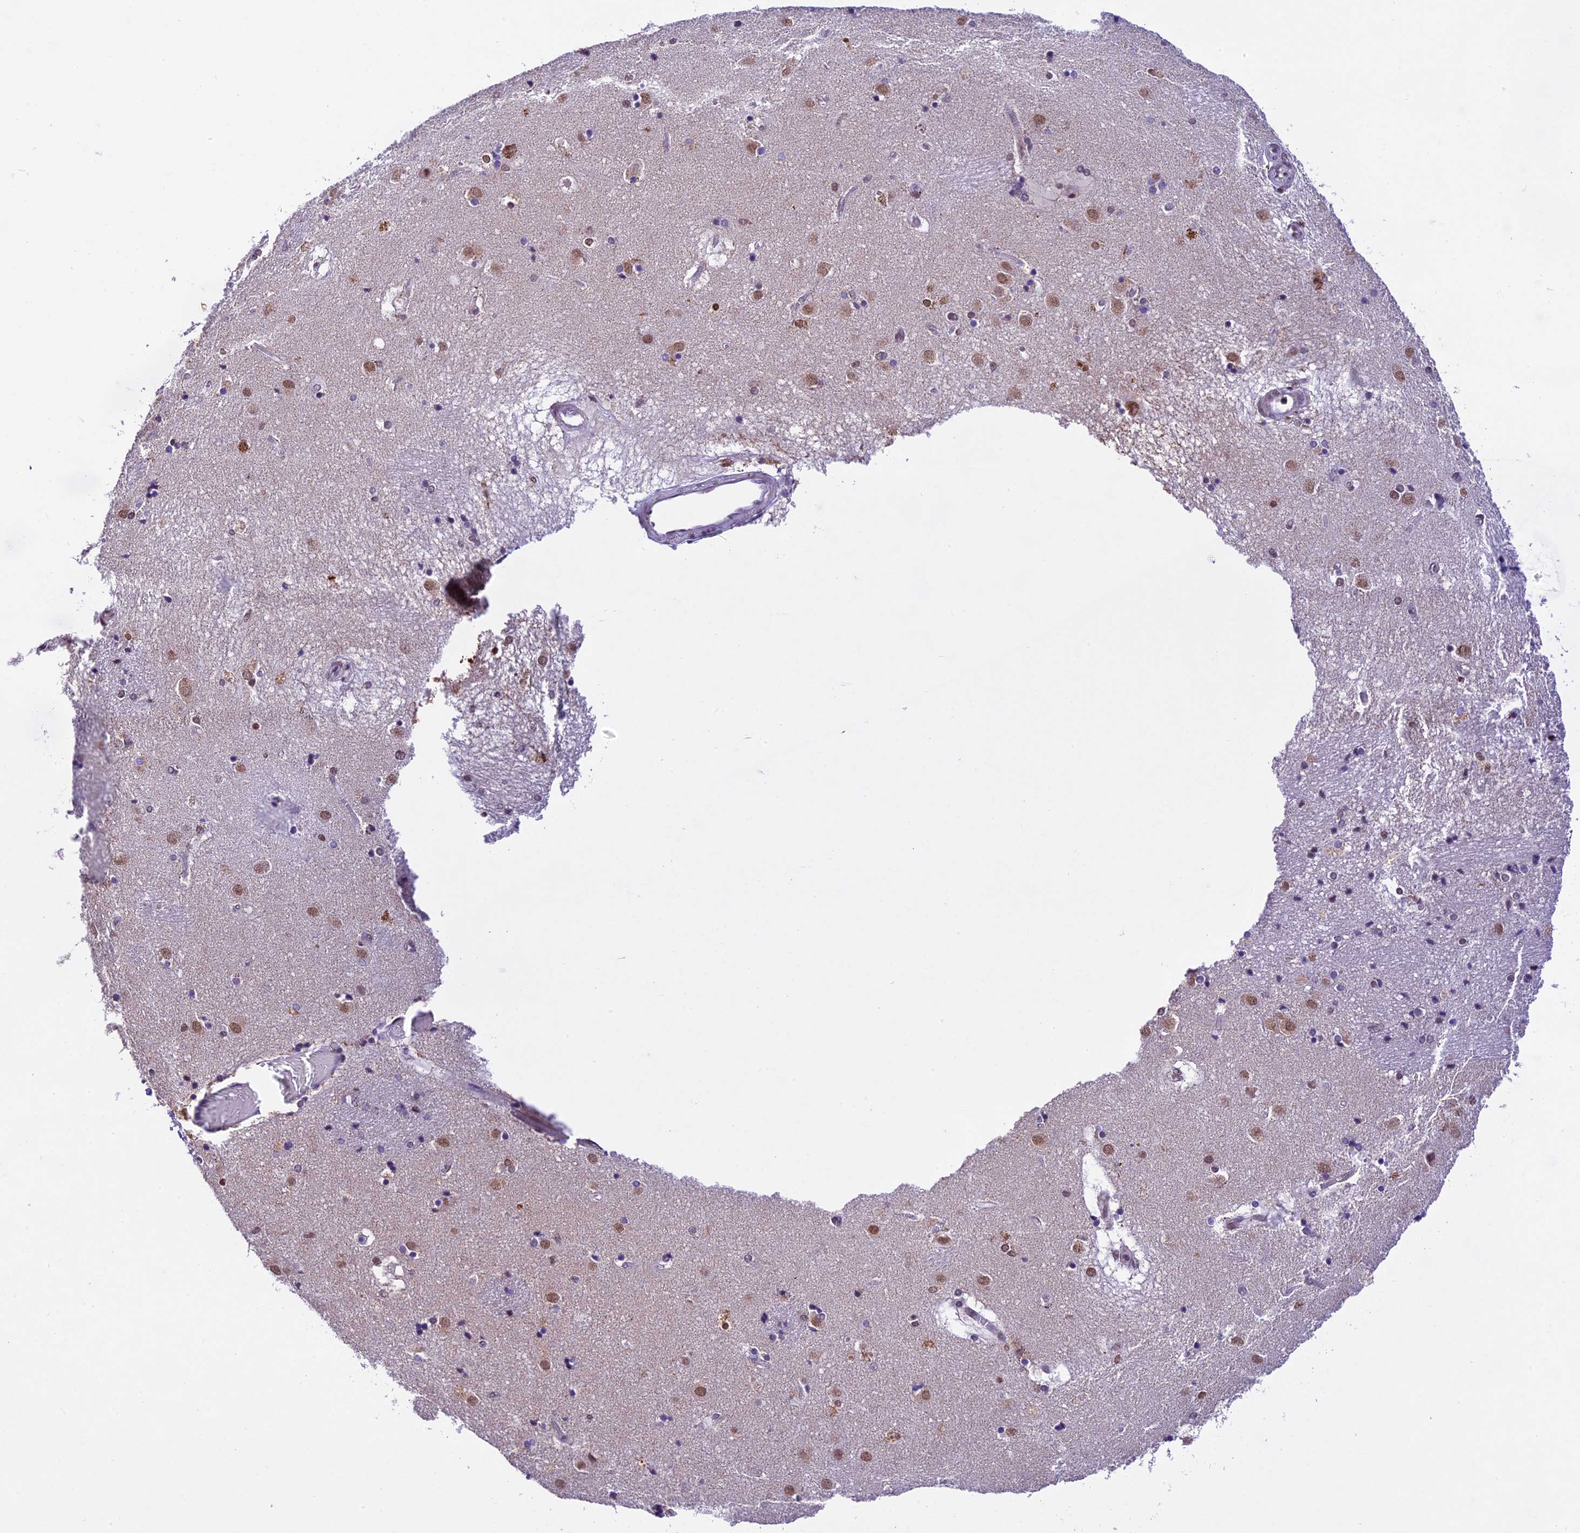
{"staining": {"intensity": "moderate", "quantity": "<25%", "location": "nuclear"}, "tissue": "caudate", "cell_type": "Glial cells", "image_type": "normal", "snomed": [{"axis": "morphology", "description": "Normal tissue, NOS"}, {"axis": "topography", "description": "Lateral ventricle wall"}], "caption": "Immunohistochemistry (DAB) staining of unremarkable caudate reveals moderate nuclear protein positivity in approximately <25% of glial cells.", "gene": "CARS2", "patient": {"sex": "male", "age": 70}}